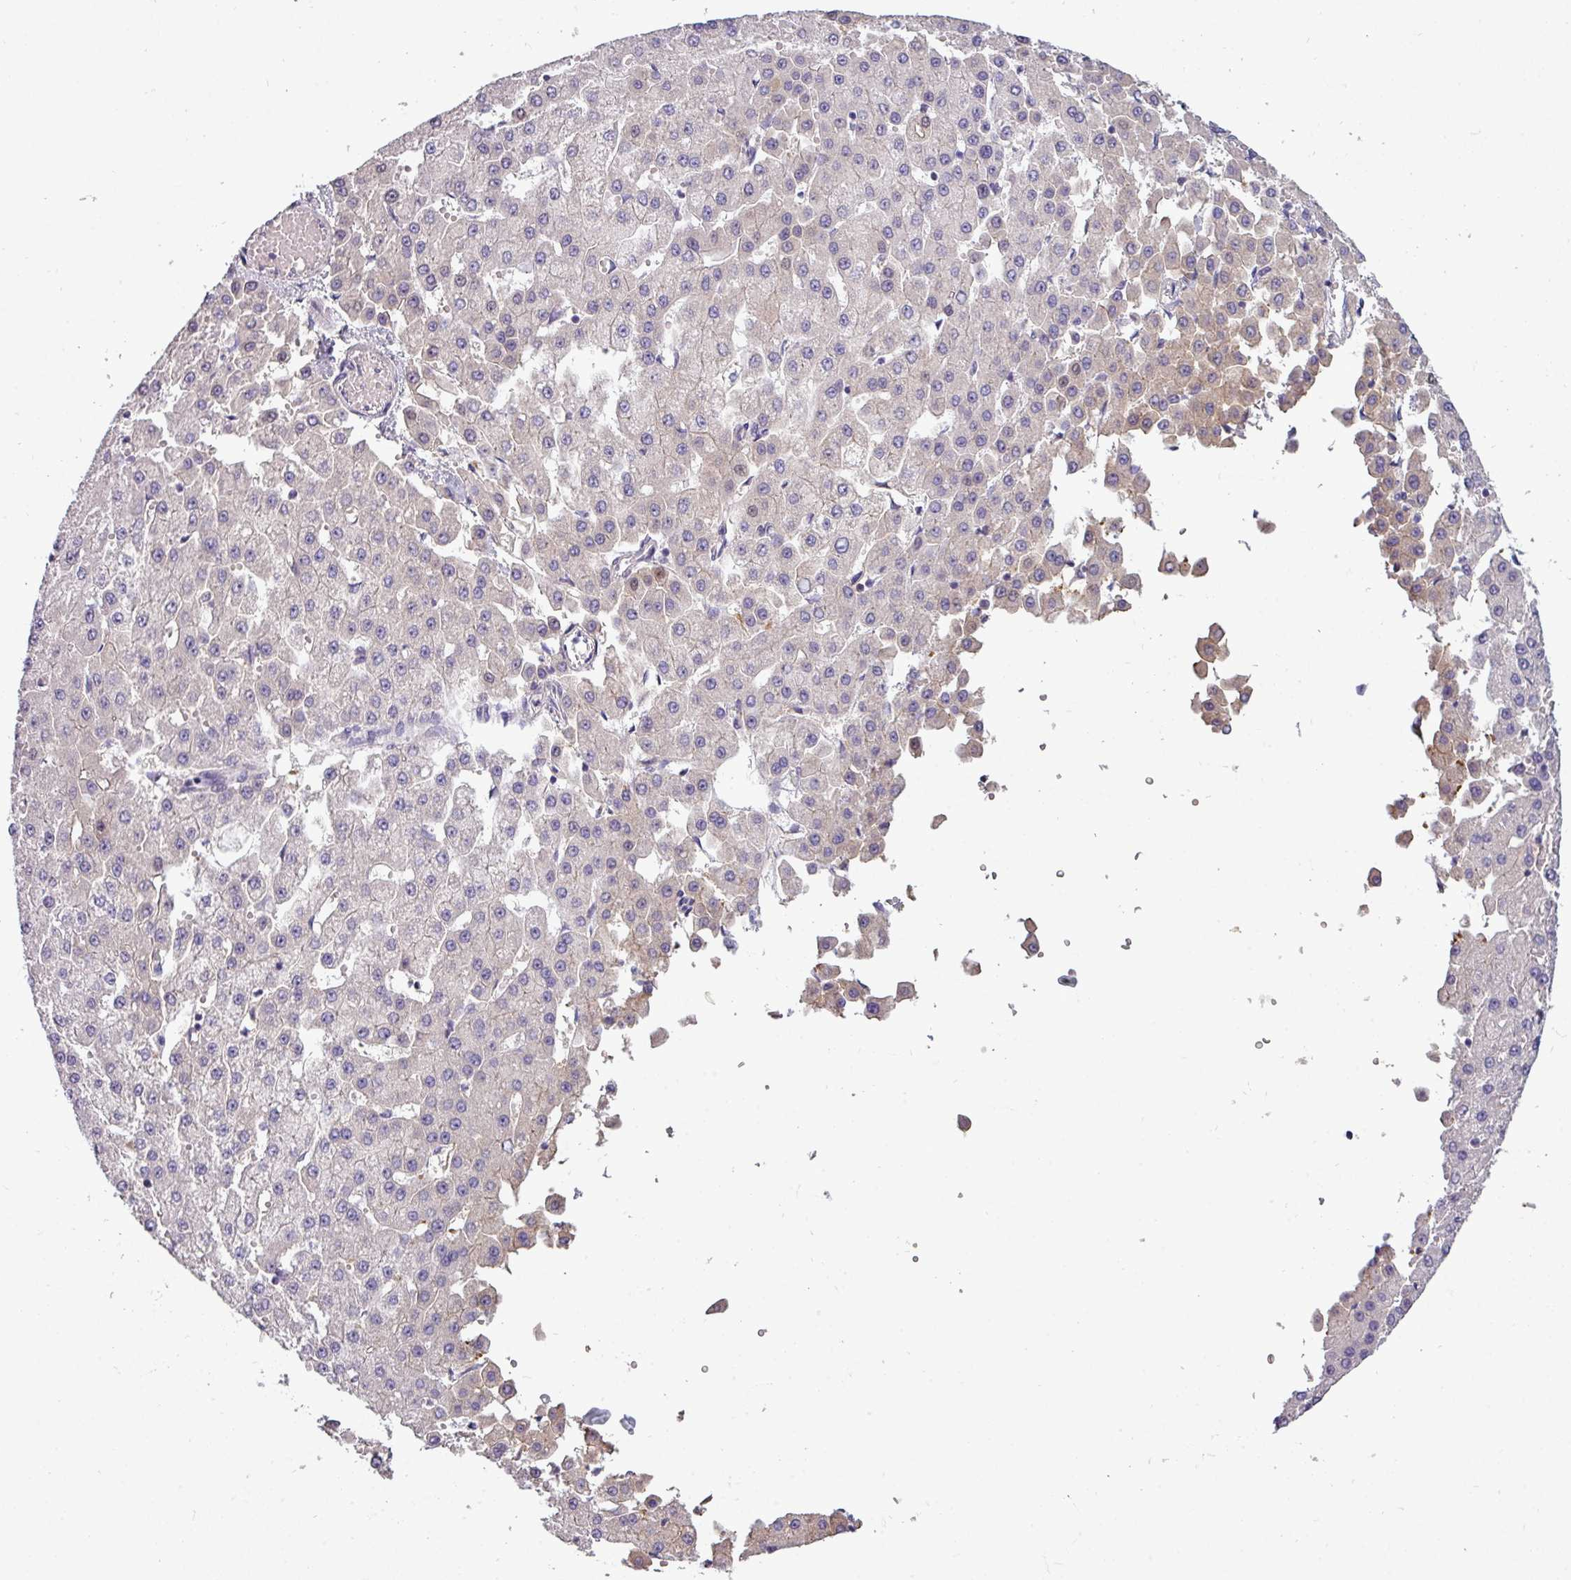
{"staining": {"intensity": "negative", "quantity": "none", "location": "none"}, "tissue": "liver cancer", "cell_type": "Tumor cells", "image_type": "cancer", "snomed": [{"axis": "morphology", "description": "Carcinoma, Hepatocellular, NOS"}, {"axis": "topography", "description": "Liver"}], "caption": "An immunohistochemistry image of hepatocellular carcinoma (liver) is shown. There is no staining in tumor cells of hepatocellular carcinoma (liver).", "gene": "DNAAF9", "patient": {"sex": "male", "age": 47}}